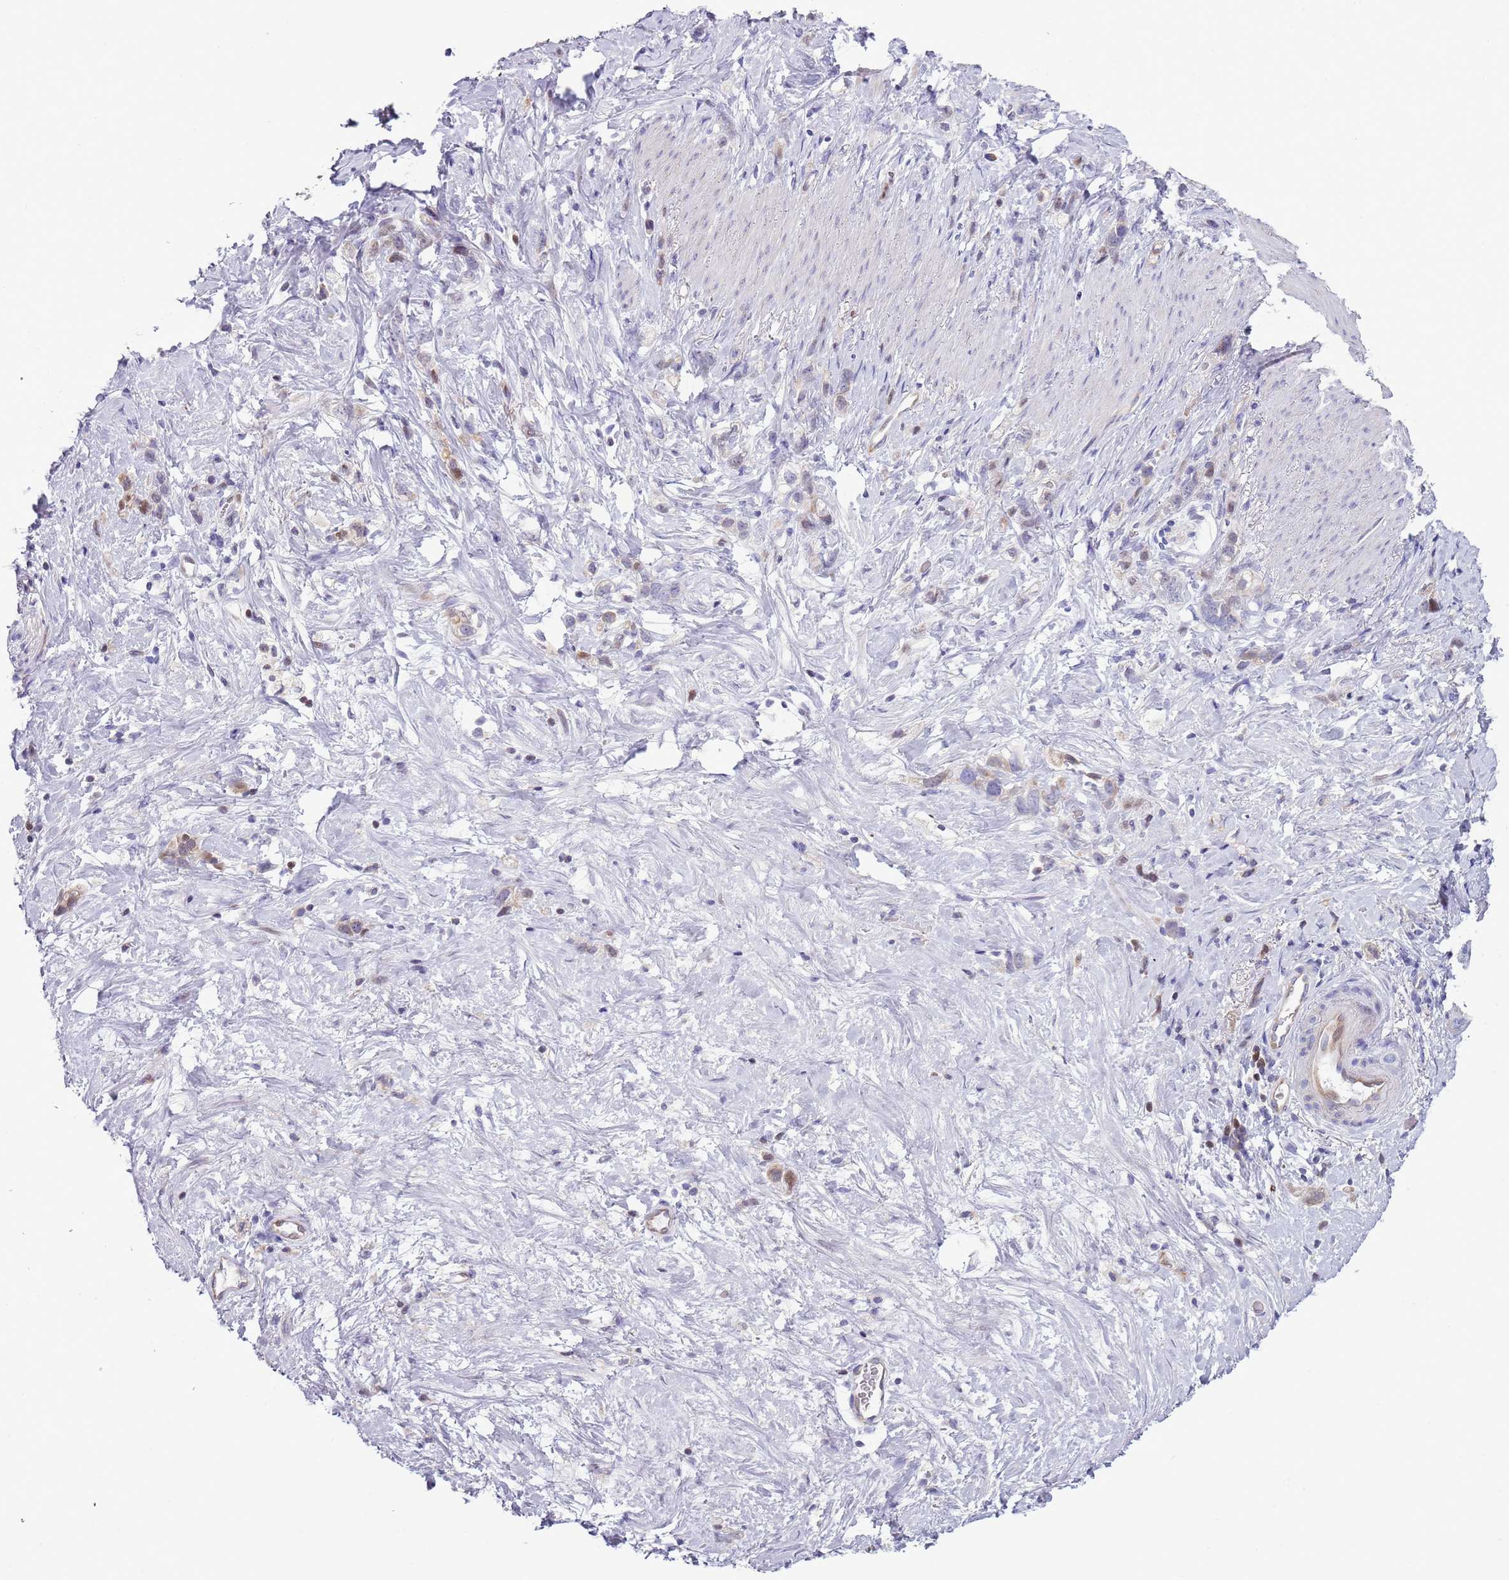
{"staining": {"intensity": "weak", "quantity": "<25%", "location": "cytoplasmic/membranous"}, "tissue": "stomach cancer", "cell_type": "Tumor cells", "image_type": "cancer", "snomed": [{"axis": "morphology", "description": "Adenocarcinoma, NOS"}, {"axis": "topography", "description": "Stomach"}], "caption": "DAB (3,3'-diaminobenzidine) immunohistochemical staining of stomach cancer exhibits no significant expression in tumor cells. (Immunohistochemistry (ihc), brightfield microscopy, high magnification).", "gene": "NBPF6", "patient": {"sex": "female", "age": 65}}